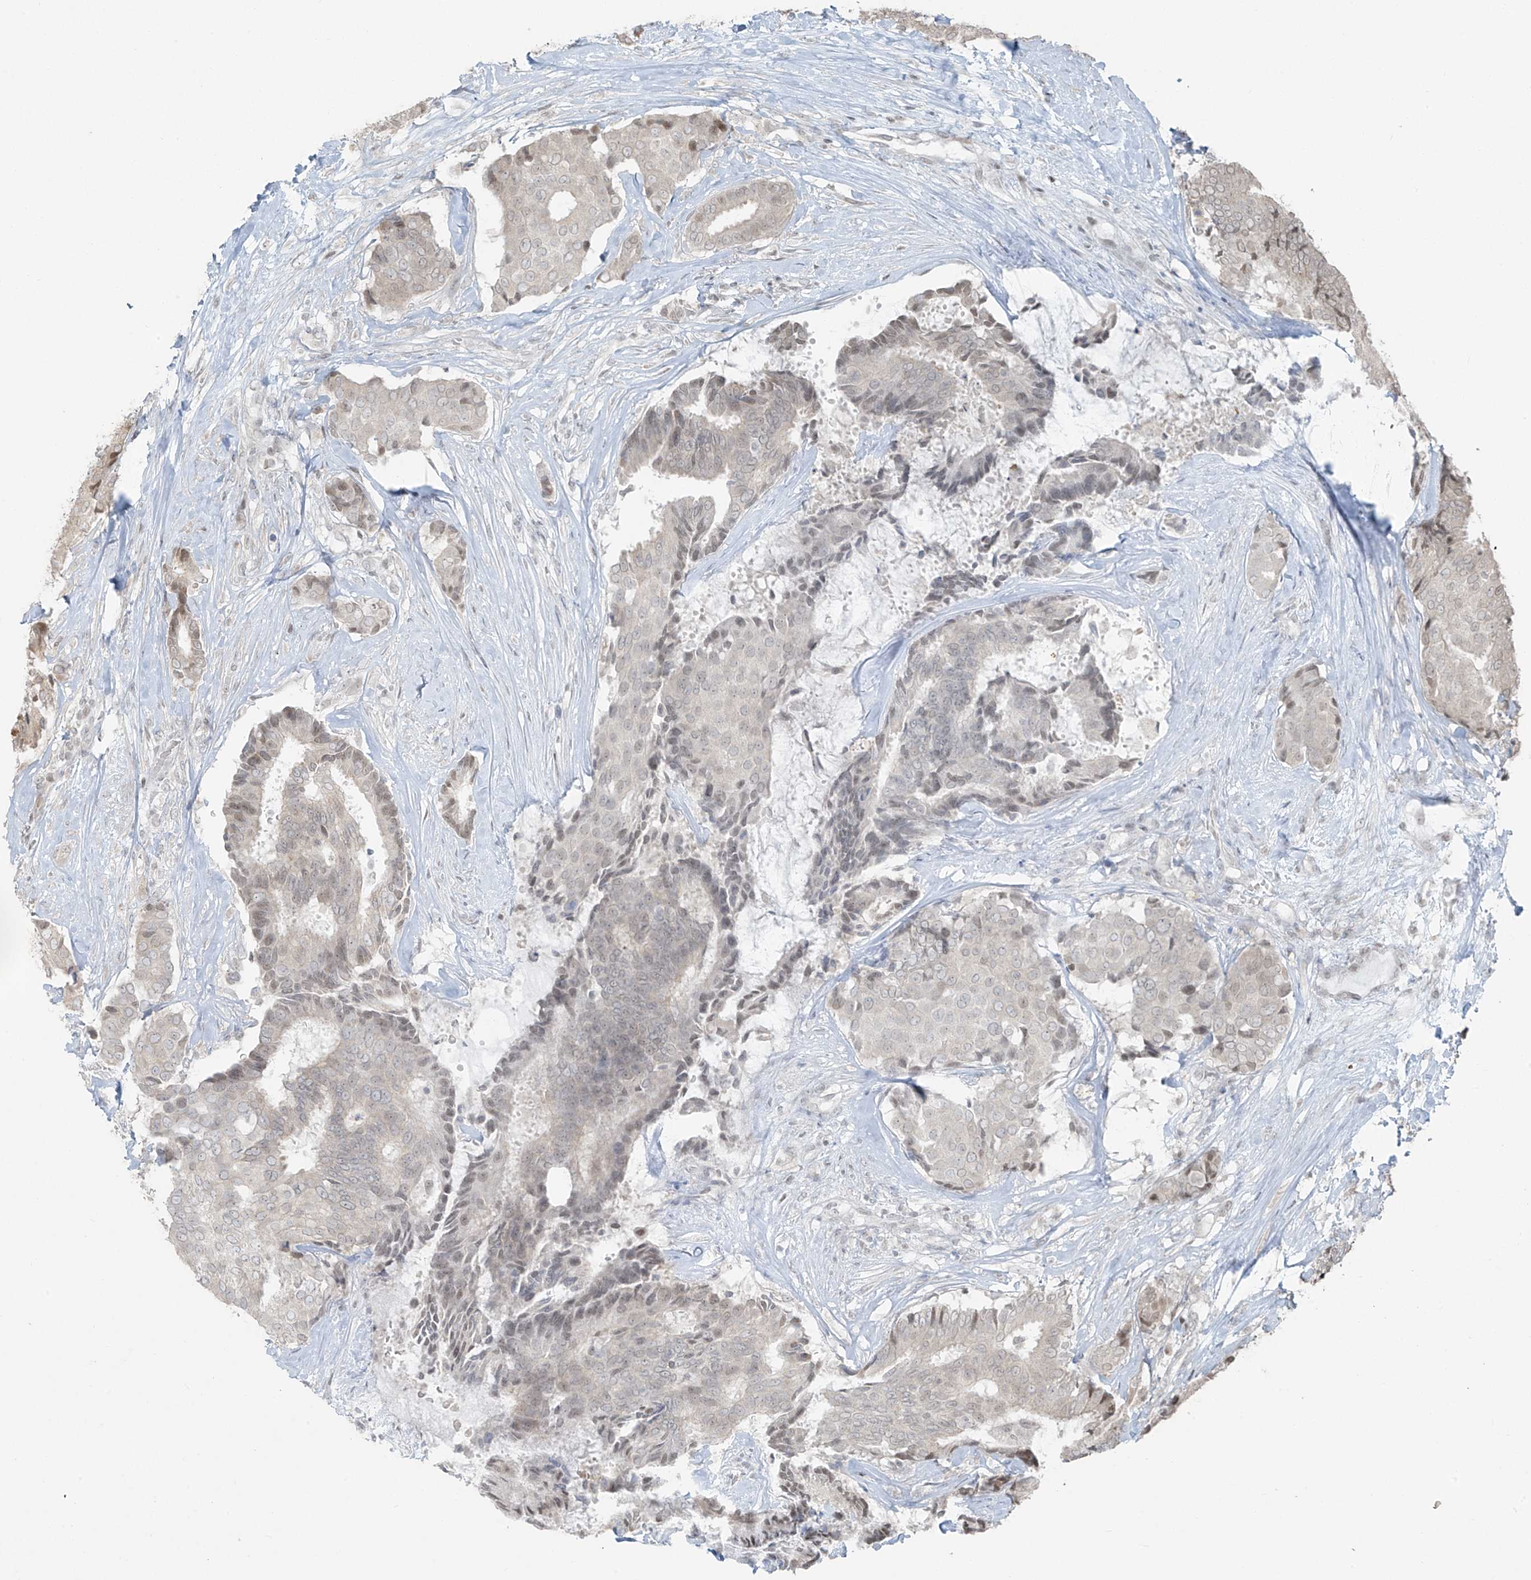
{"staining": {"intensity": "weak", "quantity": "<25%", "location": "nuclear"}, "tissue": "breast cancer", "cell_type": "Tumor cells", "image_type": "cancer", "snomed": [{"axis": "morphology", "description": "Duct carcinoma"}, {"axis": "topography", "description": "Breast"}], "caption": "Immunohistochemical staining of human breast invasive ductal carcinoma demonstrates no significant expression in tumor cells.", "gene": "TTC22", "patient": {"sex": "female", "age": 75}}